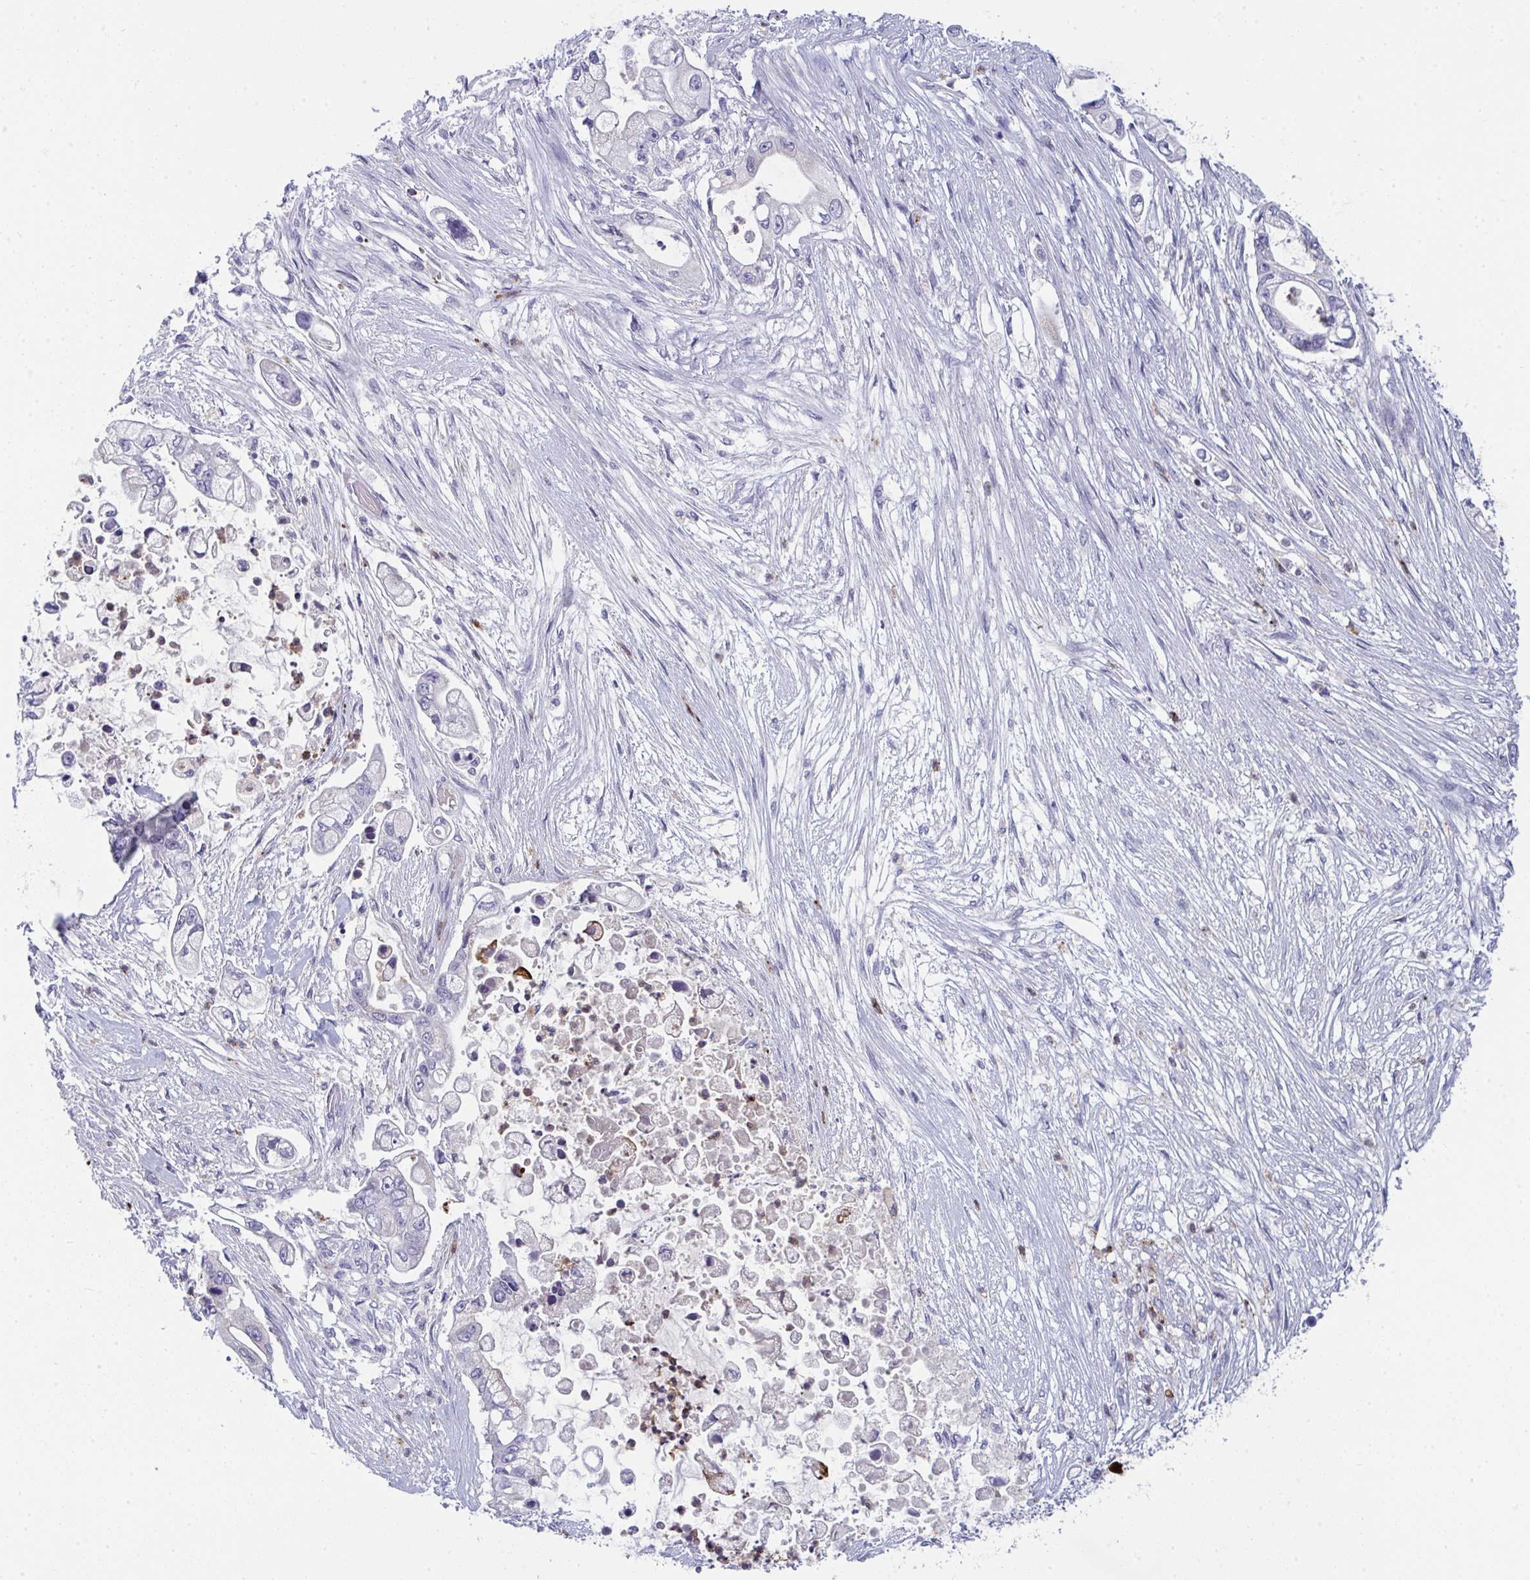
{"staining": {"intensity": "negative", "quantity": "none", "location": "none"}, "tissue": "pancreatic cancer", "cell_type": "Tumor cells", "image_type": "cancer", "snomed": [{"axis": "morphology", "description": "Adenocarcinoma, NOS"}, {"axis": "topography", "description": "Pancreas"}], "caption": "Immunohistochemistry photomicrograph of human pancreatic cancer (adenocarcinoma) stained for a protein (brown), which demonstrates no expression in tumor cells.", "gene": "AOC2", "patient": {"sex": "female", "age": 69}}